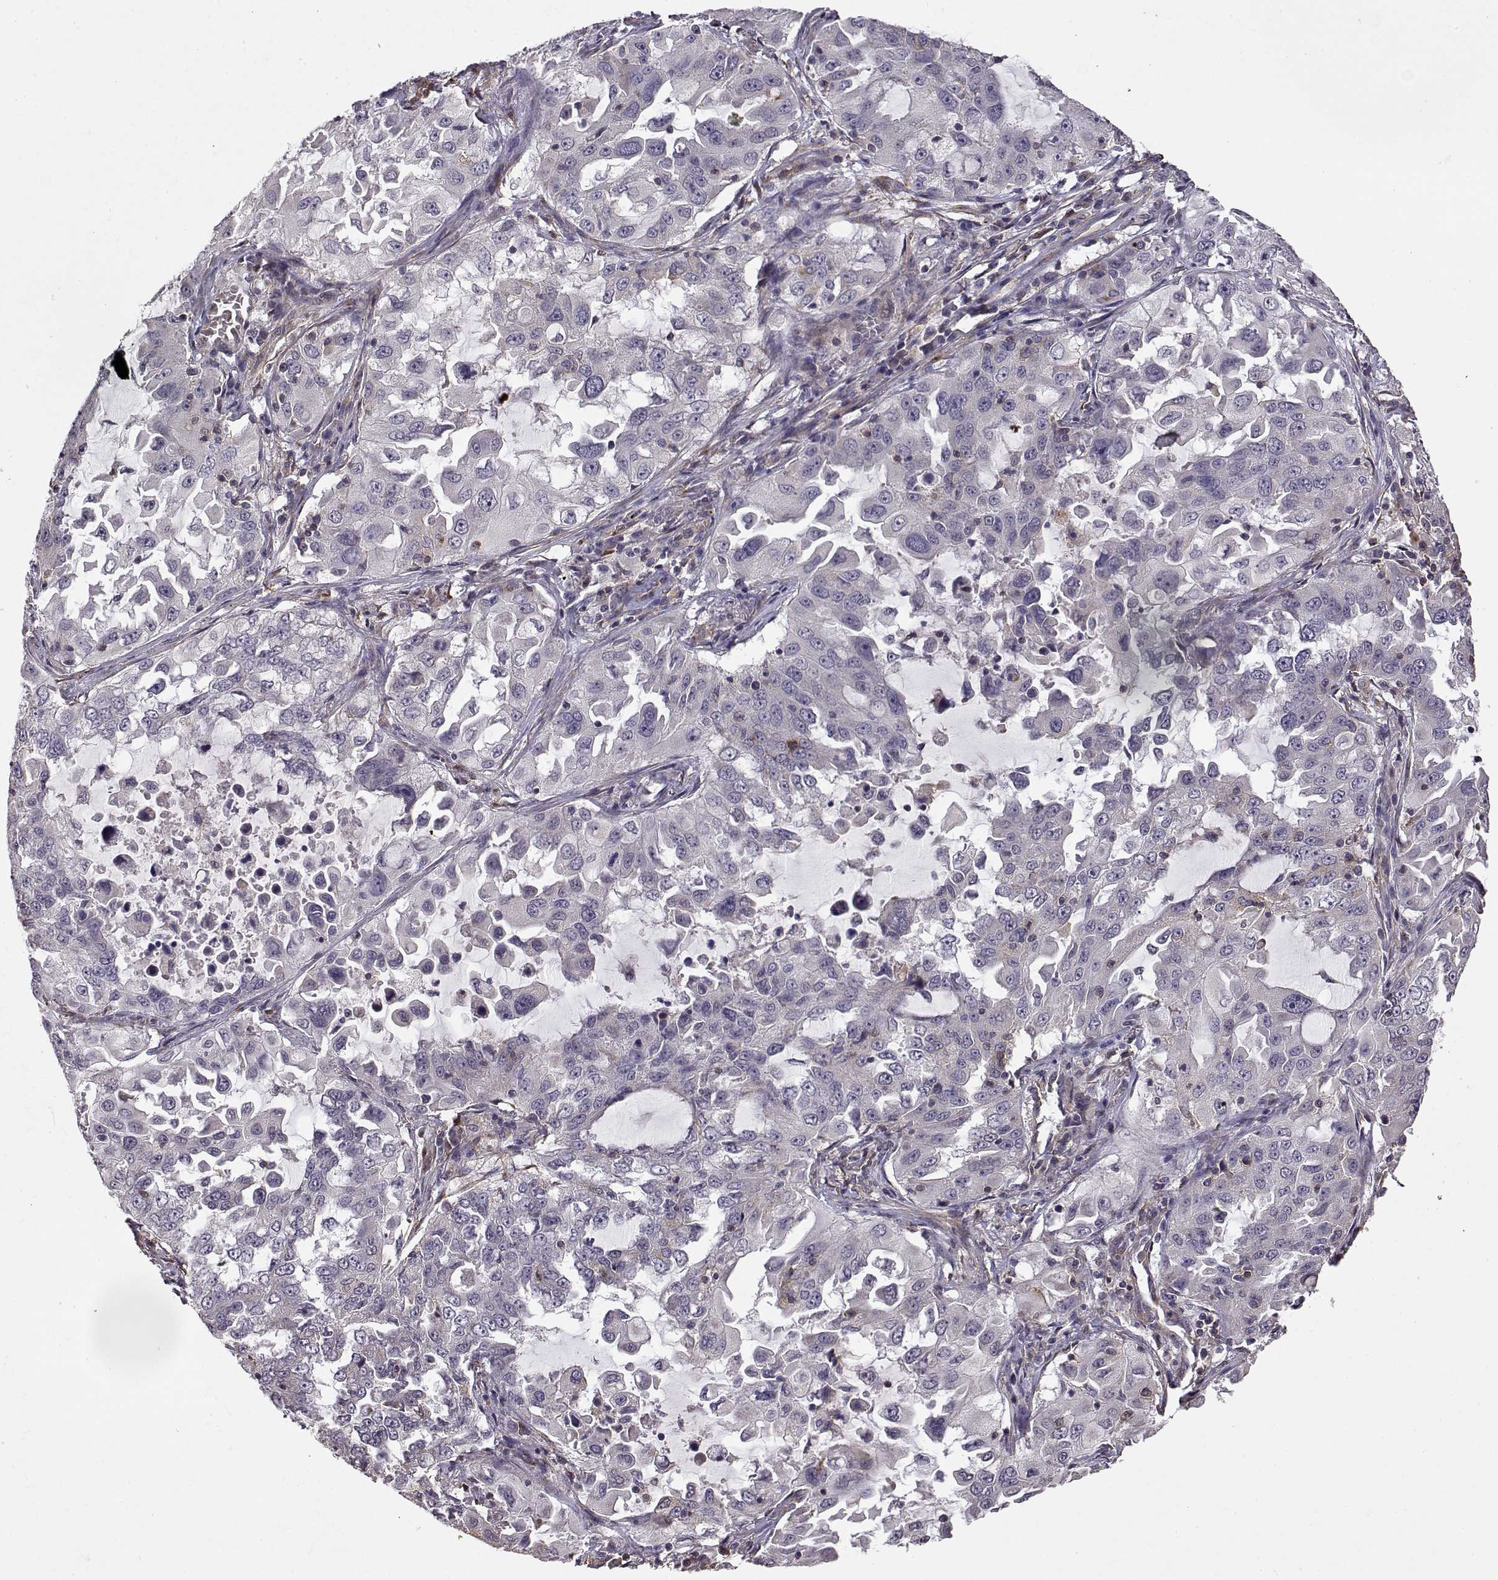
{"staining": {"intensity": "negative", "quantity": "none", "location": "none"}, "tissue": "lung cancer", "cell_type": "Tumor cells", "image_type": "cancer", "snomed": [{"axis": "morphology", "description": "Adenocarcinoma, NOS"}, {"axis": "topography", "description": "Lung"}], "caption": "A micrograph of human adenocarcinoma (lung) is negative for staining in tumor cells.", "gene": "IFITM1", "patient": {"sex": "female", "age": 61}}